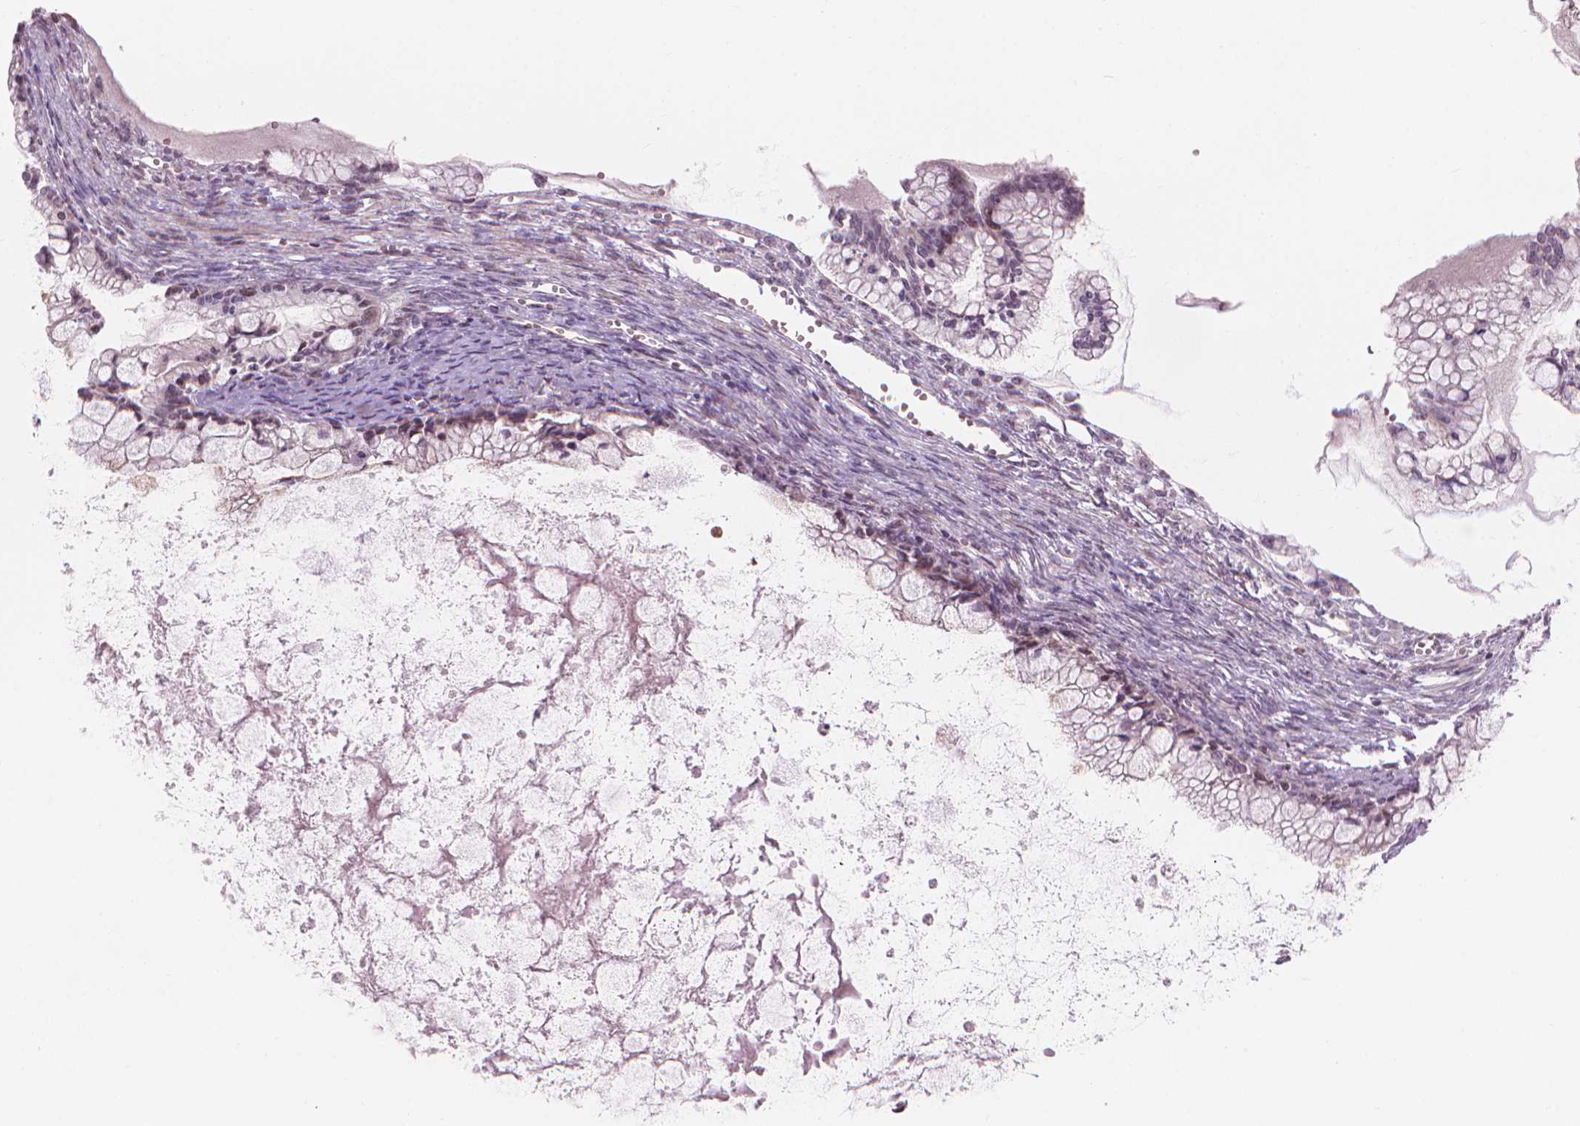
{"staining": {"intensity": "negative", "quantity": "none", "location": "none"}, "tissue": "ovarian cancer", "cell_type": "Tumor cells", "image_type": "cancer", "snomed": [{"axis": "morphology", "description": "Cystadenocarcinoma, mucinous, NOS"}, {"axis": "topography", "description": "Ovary"}], "caption": "A histopathology image of ovarian cancer (mucinous cystadenocarcinoma) stained for a protein shows no brown staining in tumor cells.", "gene": "IFFO1", "patient": {"sex": "female", "age": 67}}